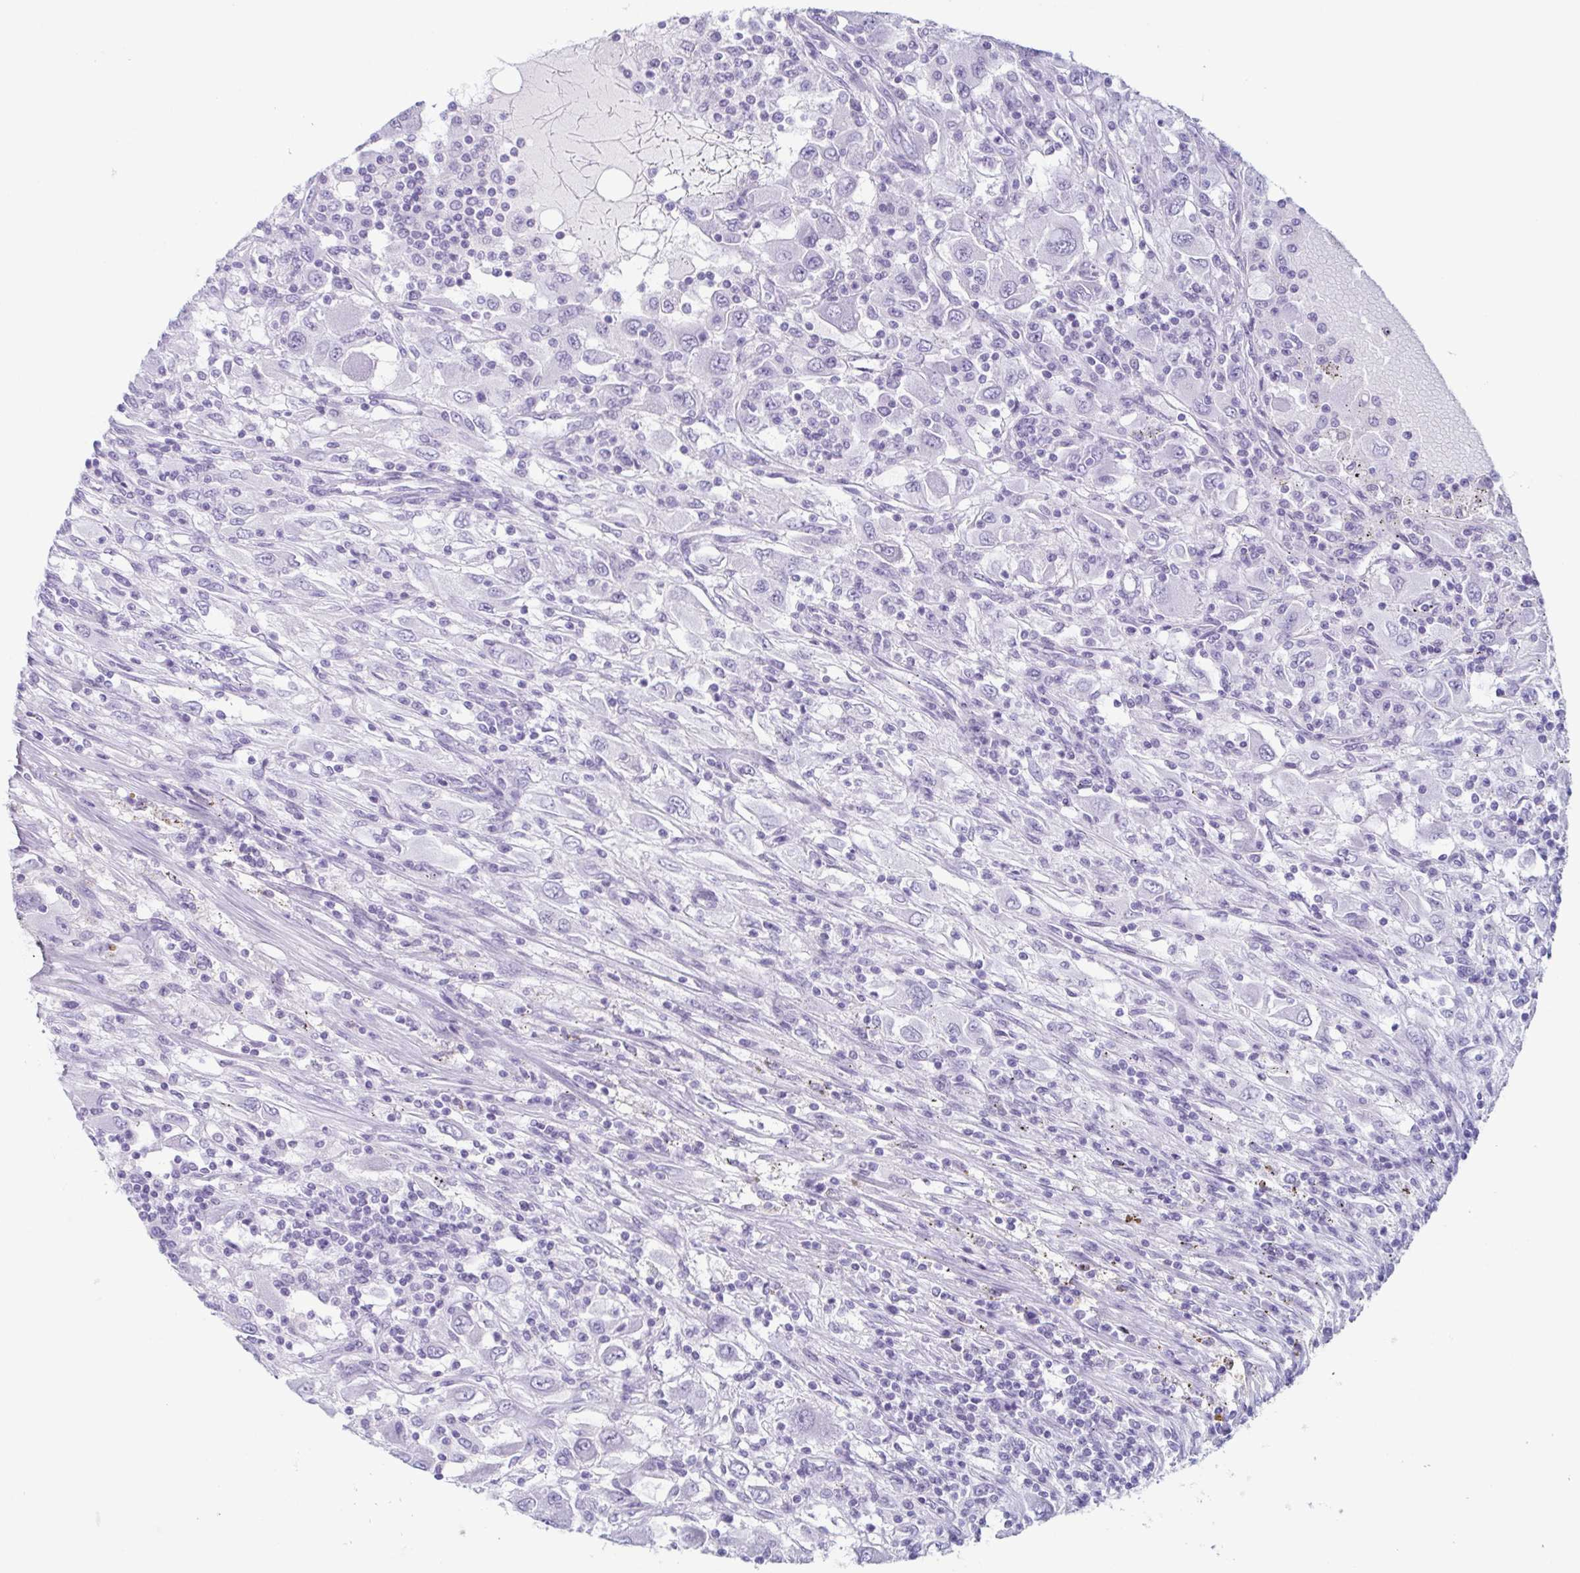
{"staining": {"intensity": "negative", "quantity": "none", "location": "none"}, "tissue": "renal cancer", "cell_type": "Tumor cells", "image_type": "cancer", "snomed": [{"axis": "morphology", "description": "Adenocarcinoma, NOS"}, {"axis": "topography", "description": "Kidney"}], "caption": "Renal adenocarcinoma was stained to show a protein in brown. There is no significant positivity in tumor cells.", "gene": "ENKUR", "patient": {"sex": "female", "age": 67}}